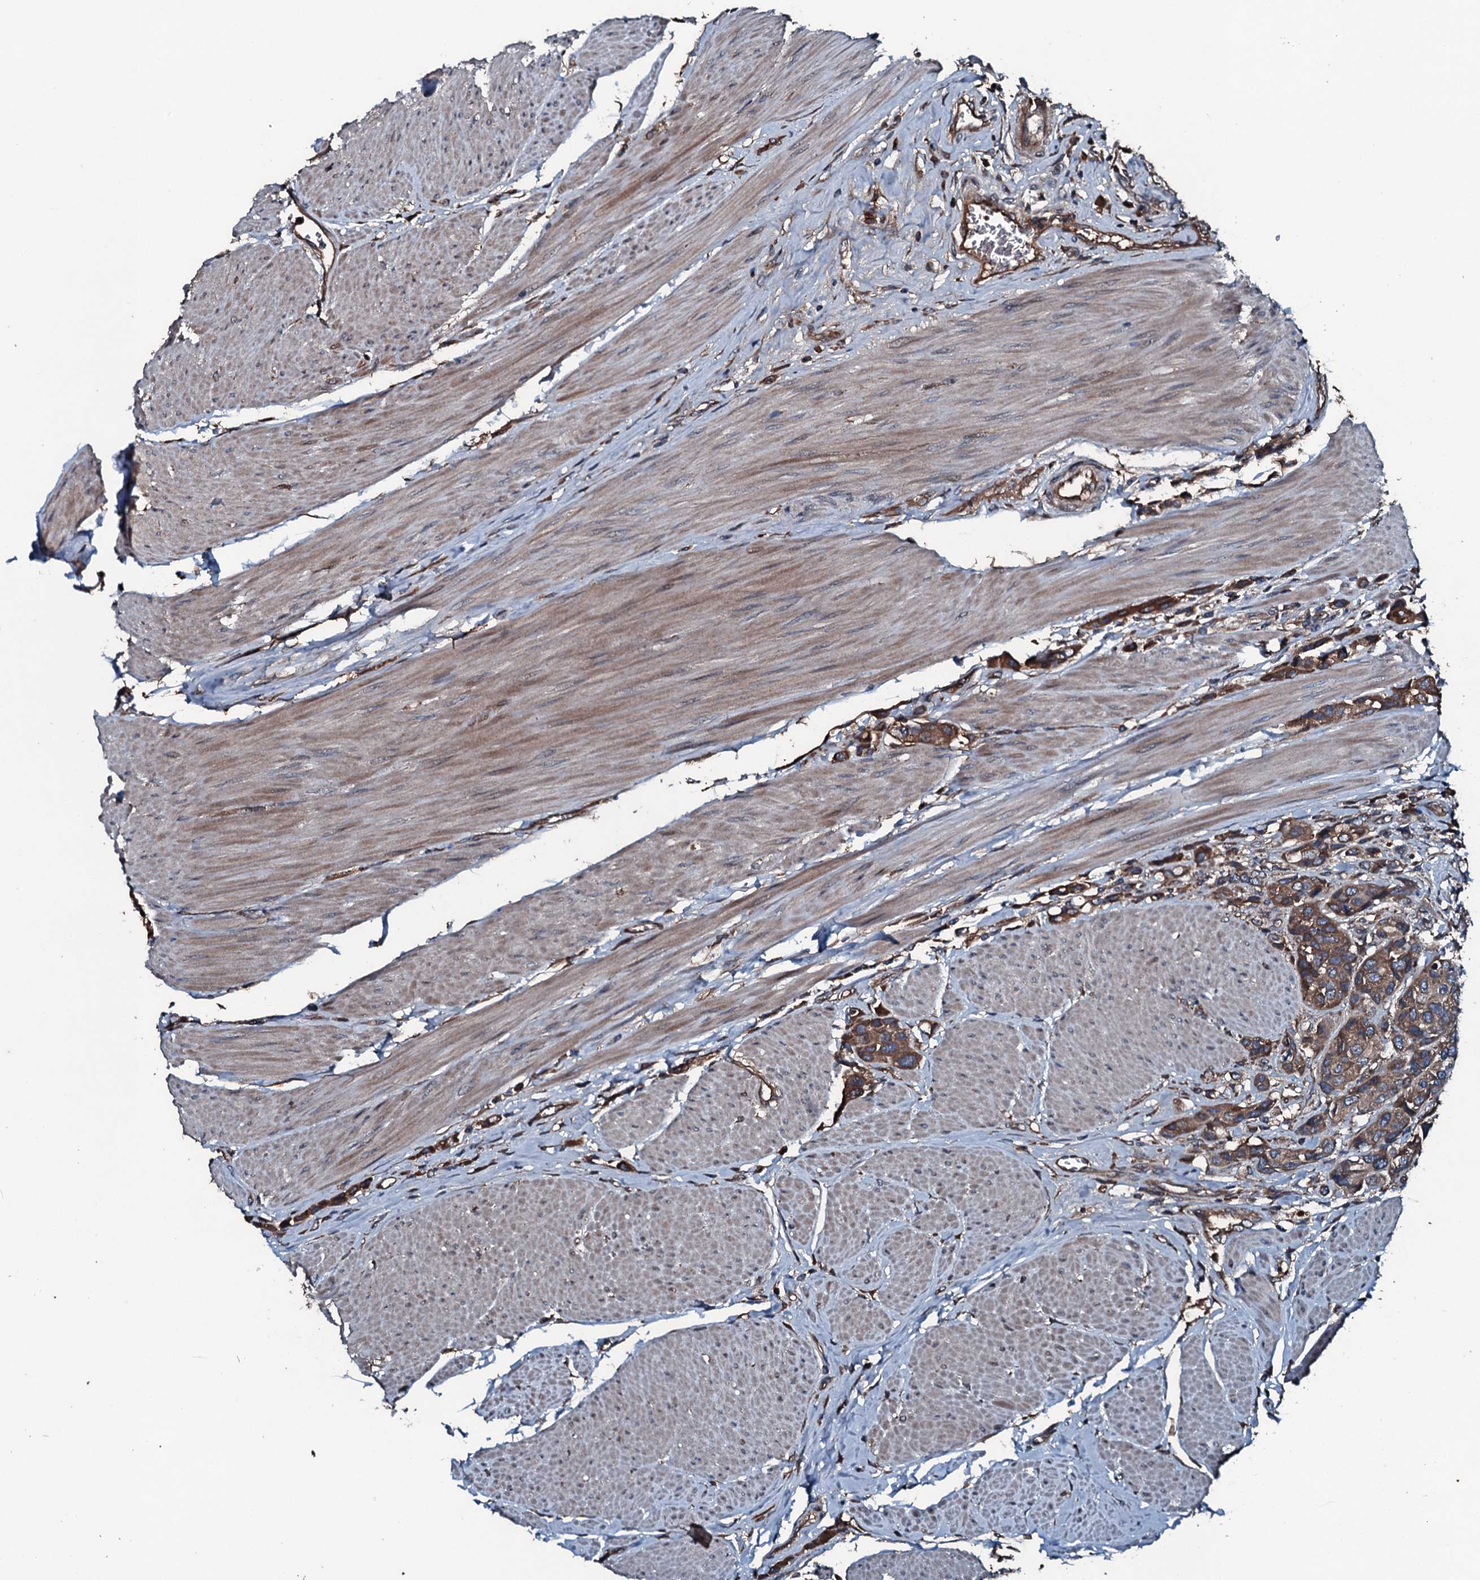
{"staining": {"intensity": "moderate", "quantity": ">75%", "location": "cytoplasmic/membranous"}, "tissue": "urothelial cancer", "cell_type": "Tumor cells", "image_type": "cancer", "snomed": [{"axis": "morphology", "description": "Urothelial carcinoma, High grade"}, {"axis": "topography", "description": "Urinary bladder"}], "caption": "Immunohistochemistry (IHC) of urothelial carcinoma (high-grade) exhibits medium levels of moderate cytoplasmic/membranous staining in approximately >75% of tumor cells.", "gene": "AARS1", "patient": {"sex": "male", "age": 50}}